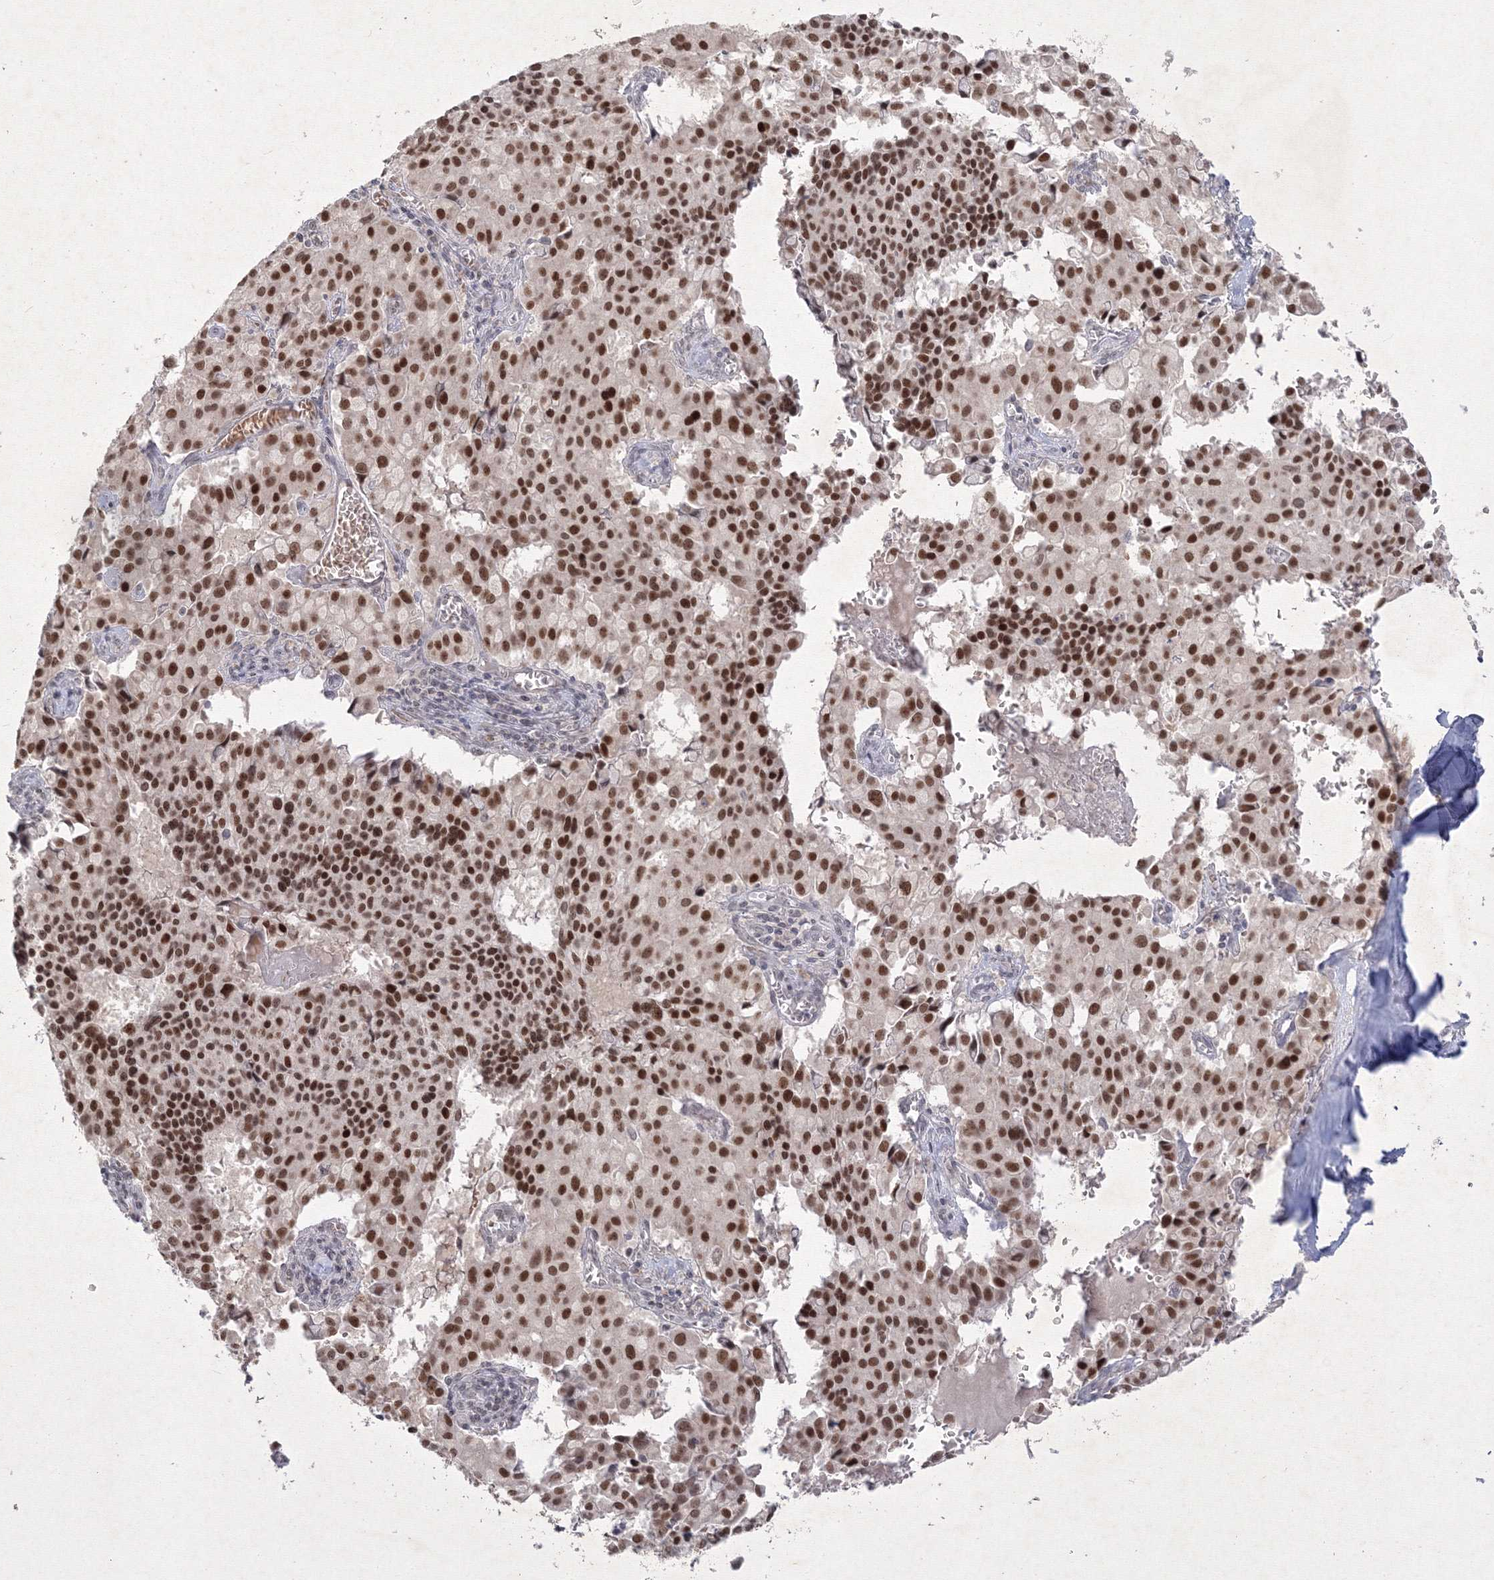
{"staining": {"intensity": "strong", "quantity": ">75%", "location": "nuclear"}, "tissue": "pancreatic cancer", "cell_type": "Tumor cells", "image_type": "cancer", "snomed": [{"axis": "morphology", "description": "Adenocarcinoma, NOS"}, {"axis": "topography", "description": "Pancreas"}], "caption": "Immunohistochemistry (IHC) (DAB) staining of human pancreatic cancer (adenocarcinoma) displays strong nuclear protein staining in about >75% of tumor cells.", "gene": "NXPE3", "patient": {"sex": "male", "age": 65}}